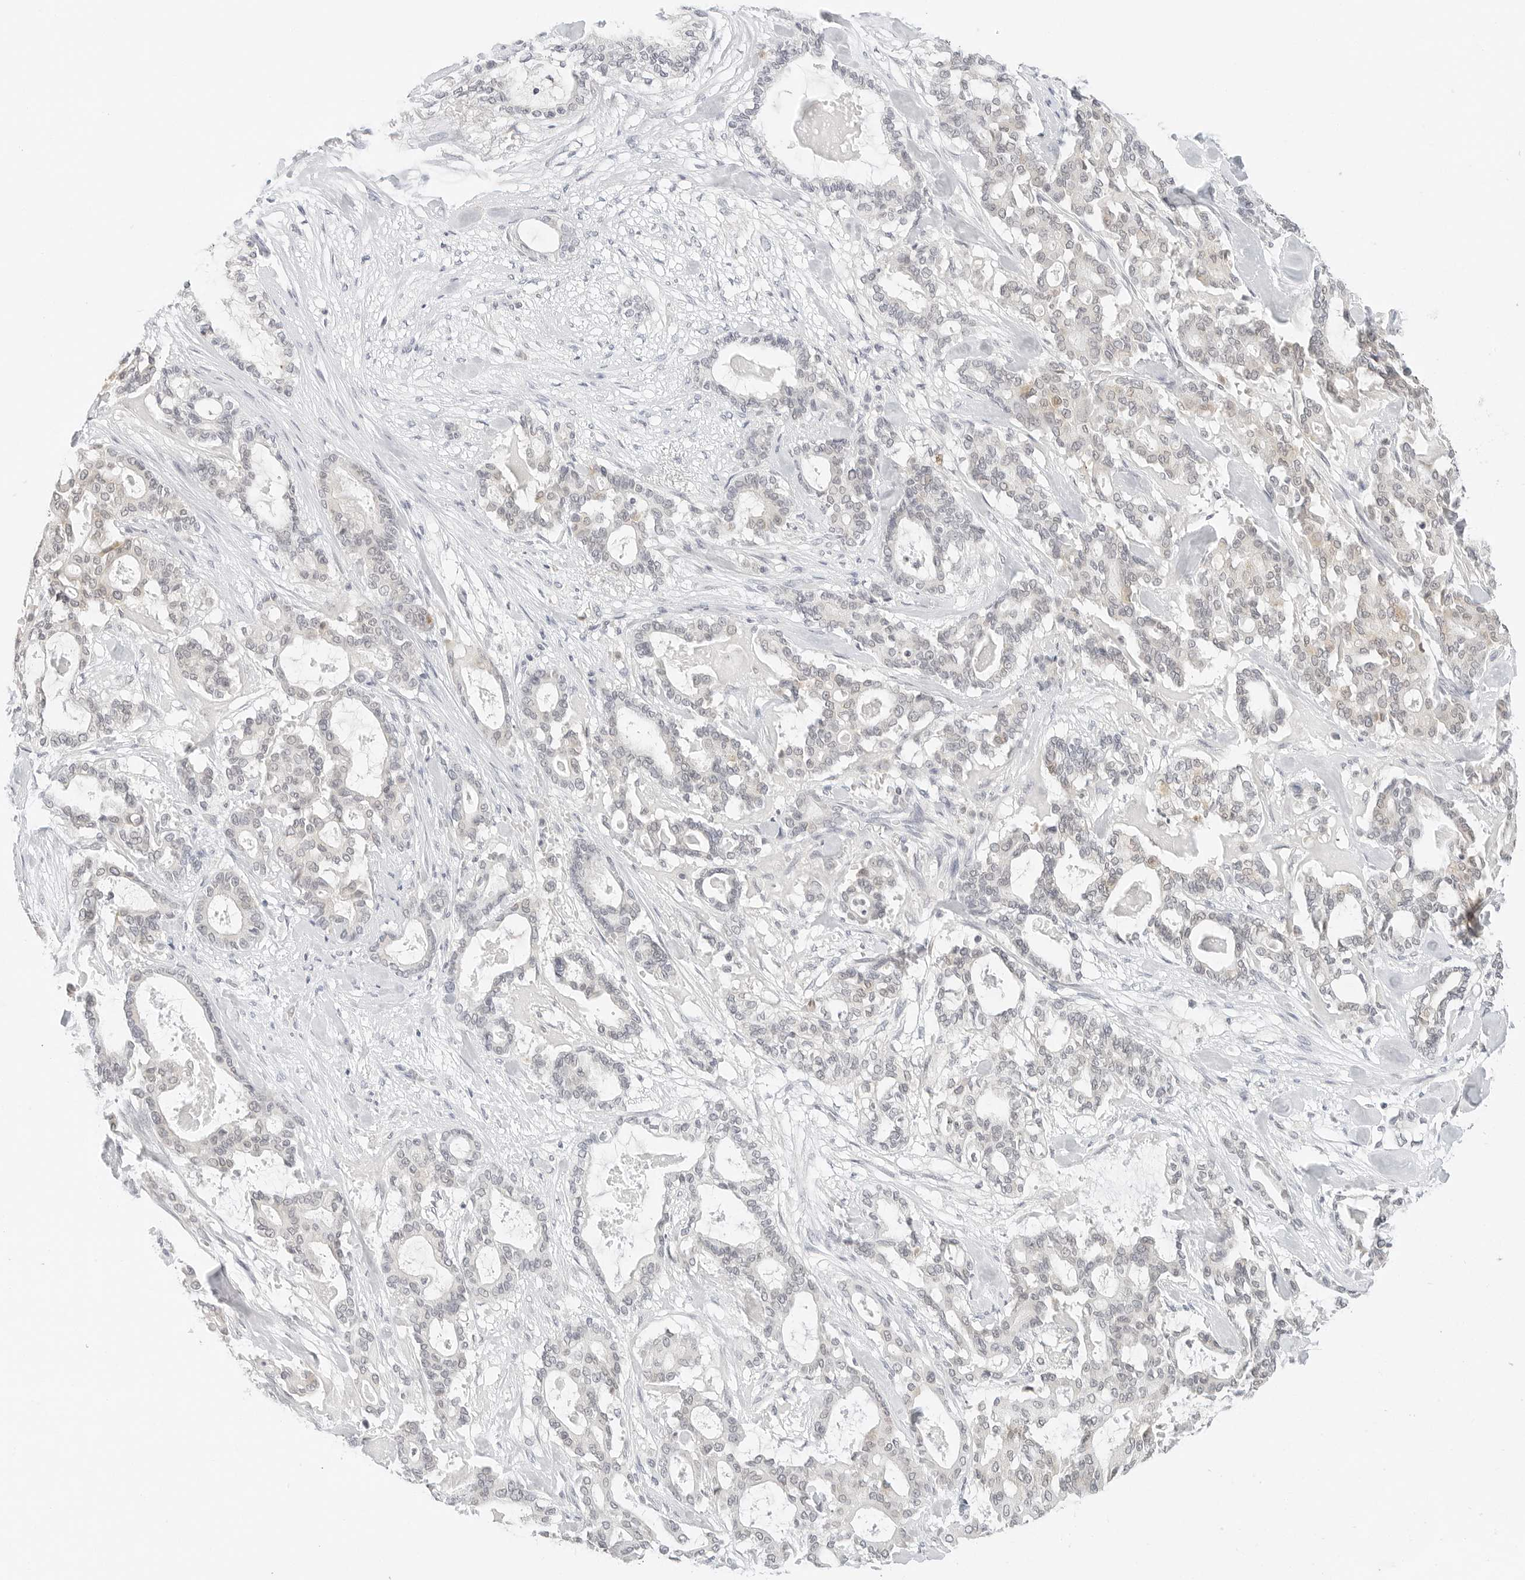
{"staining": {"intensity": "negative", "quantity": "none", "location": "none"}, "tissue": "pancreatic cancer", "cell_type": "Tumor cells", "image_type": "cancer", "snomed": [{"axis": "morphology", "description": "Adenocarcinoma, NOS"}, {"axis": "topography", "description": "Pancreas"}], "caption": "Human pancreatic cancer stained for a protein using IHC shows no staining in tumor cells.", "gene": "NEO1", "patient": {"sex": "male", "age": 63}}